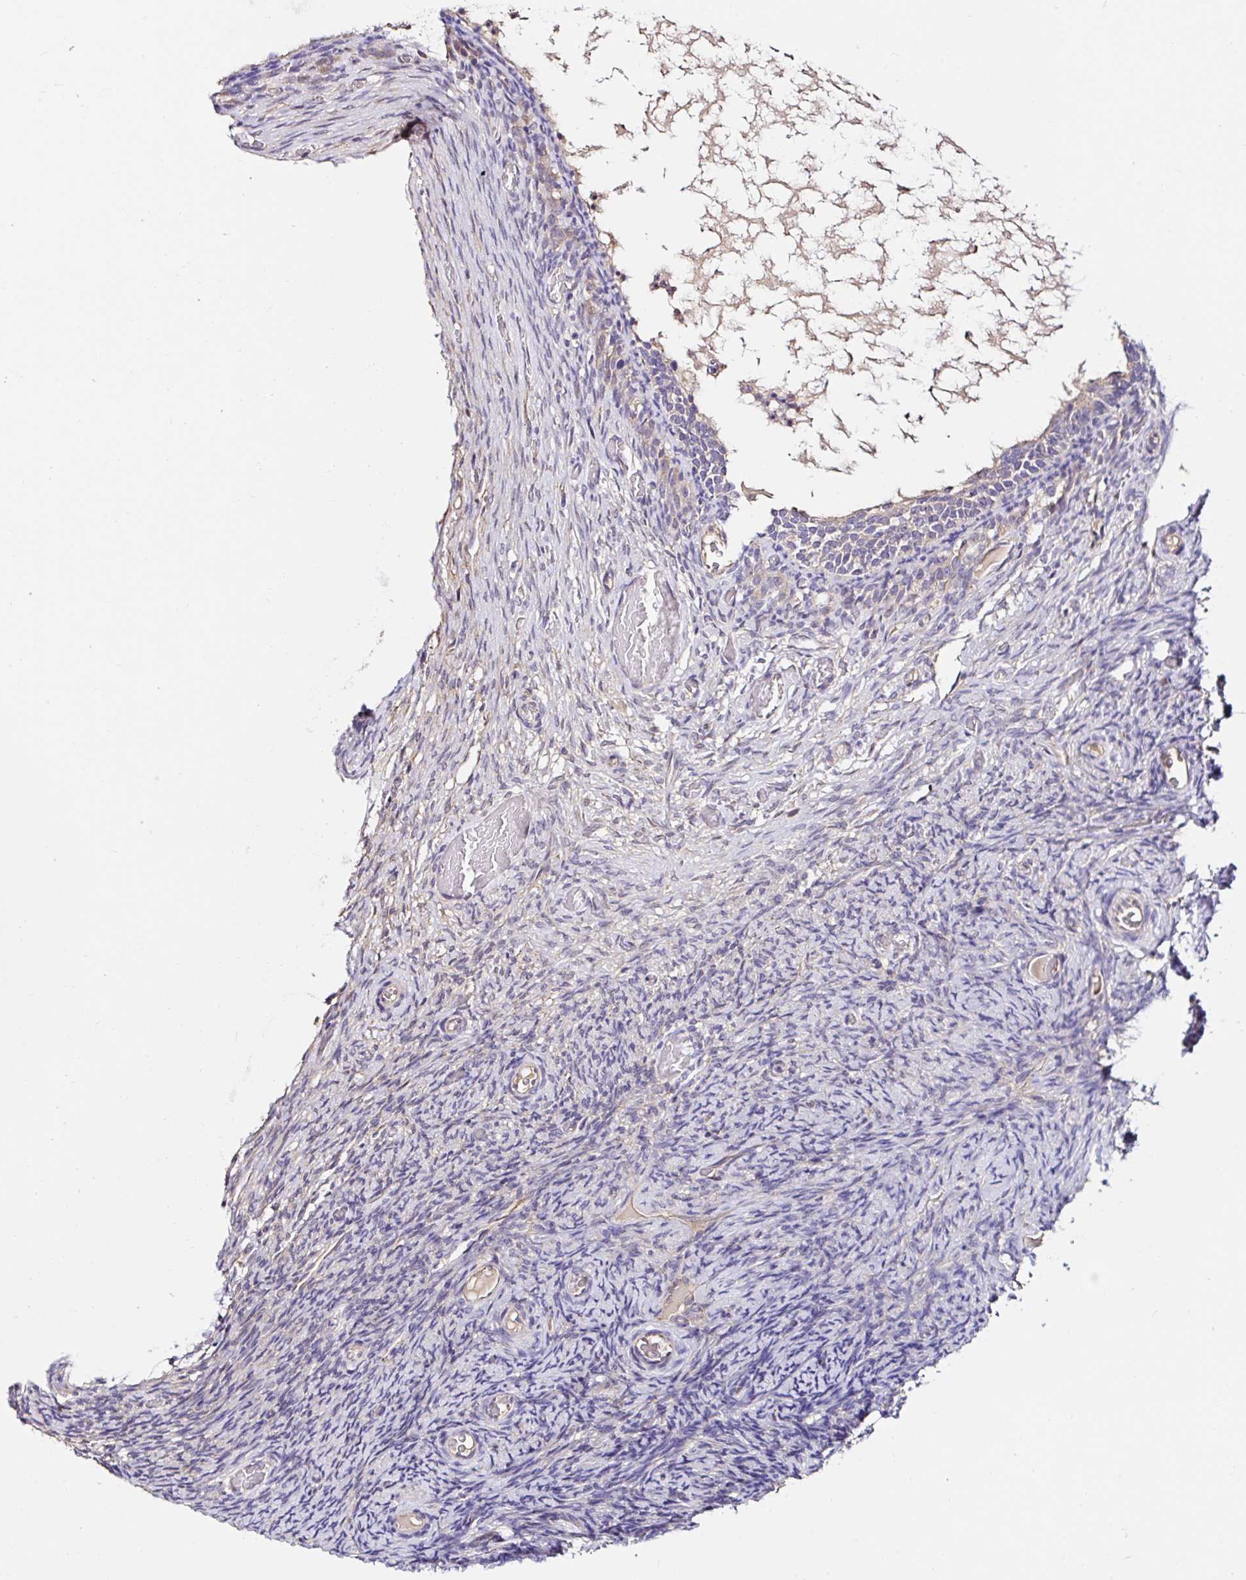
{"staining": {"intensity": "strong", "quantity": ">75%", "location": "cytoplasmic/membranous"}, "tissue": "ovary", "cell_type": "Follicle cells", "image_type": "normal", "snomed": [{"axis": "morphology", "description": "Normal tissue, NOS"}, {"axis": "topography", "description": "Ovary"}], "caption": "The image demonstrates staining of normal ovary, revealing strong cytoplasmic/membranous protein positivity (brown color) within follicle cells.", "gene": "RSRP1", "patient": {"sex": "female", "age": 34}}